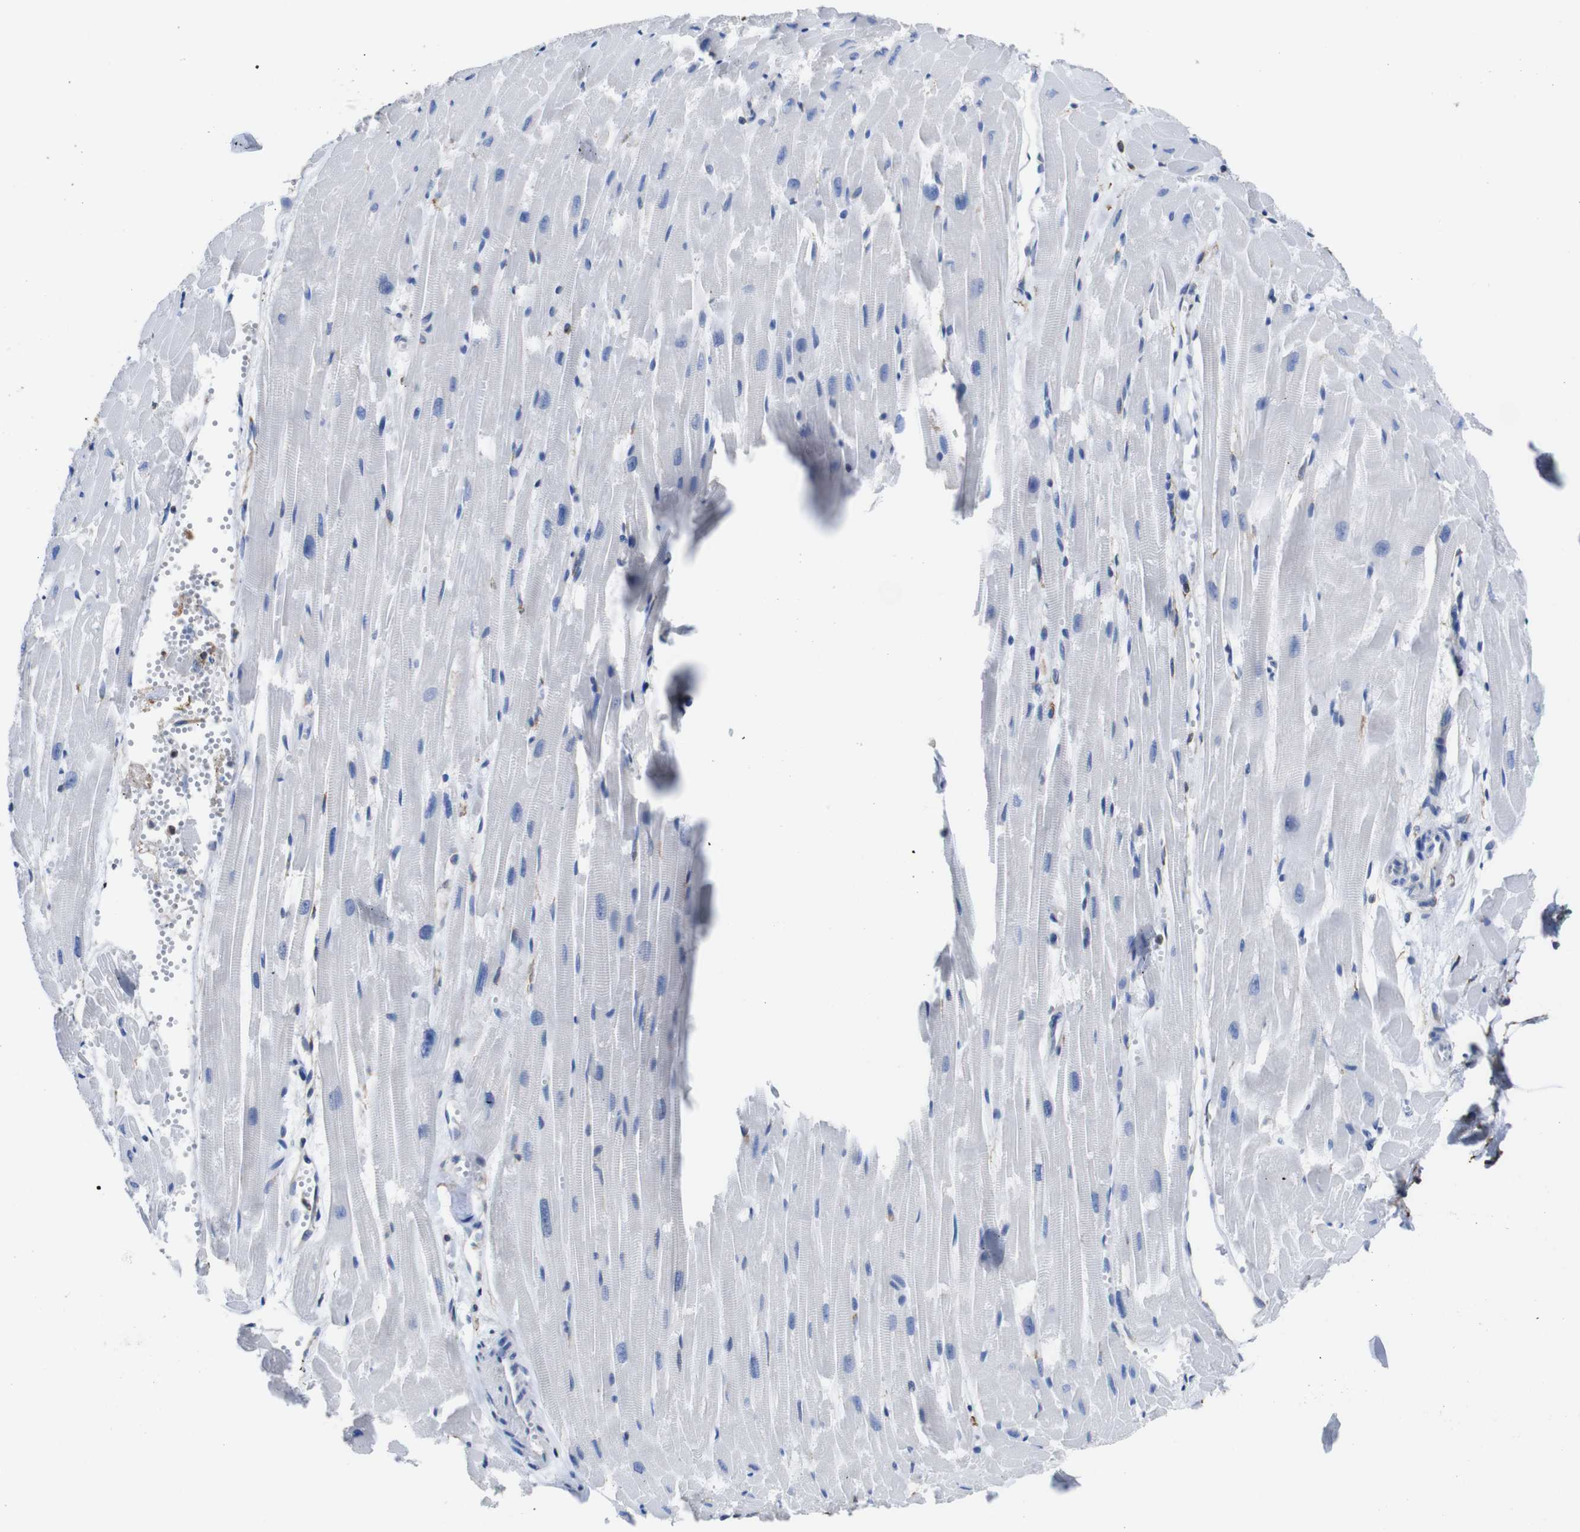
{"staining": {"intensity": "negative", "quantity": "none", "location": "none"}, "tissue": "heart muscle", "cell_type": "Cardiomyocytes", "image_type": "normal", "snomed": [{"axis": "morphology", "description": "Normal tissue, NOS"}, {"axis": "topography", "description": "Heart"}], "caption": "Immunohistochemistry (IHC) photomicrograph of benign human heart muscle stained for a protein (brown), which reveals no expression in cardiomyocytes. (DAB immunohistochemistry (IHC) visualized using brightfield microscopy, high magnification).", "gene": "PPIB", "patient": {"sex": "female", "age": 19}}